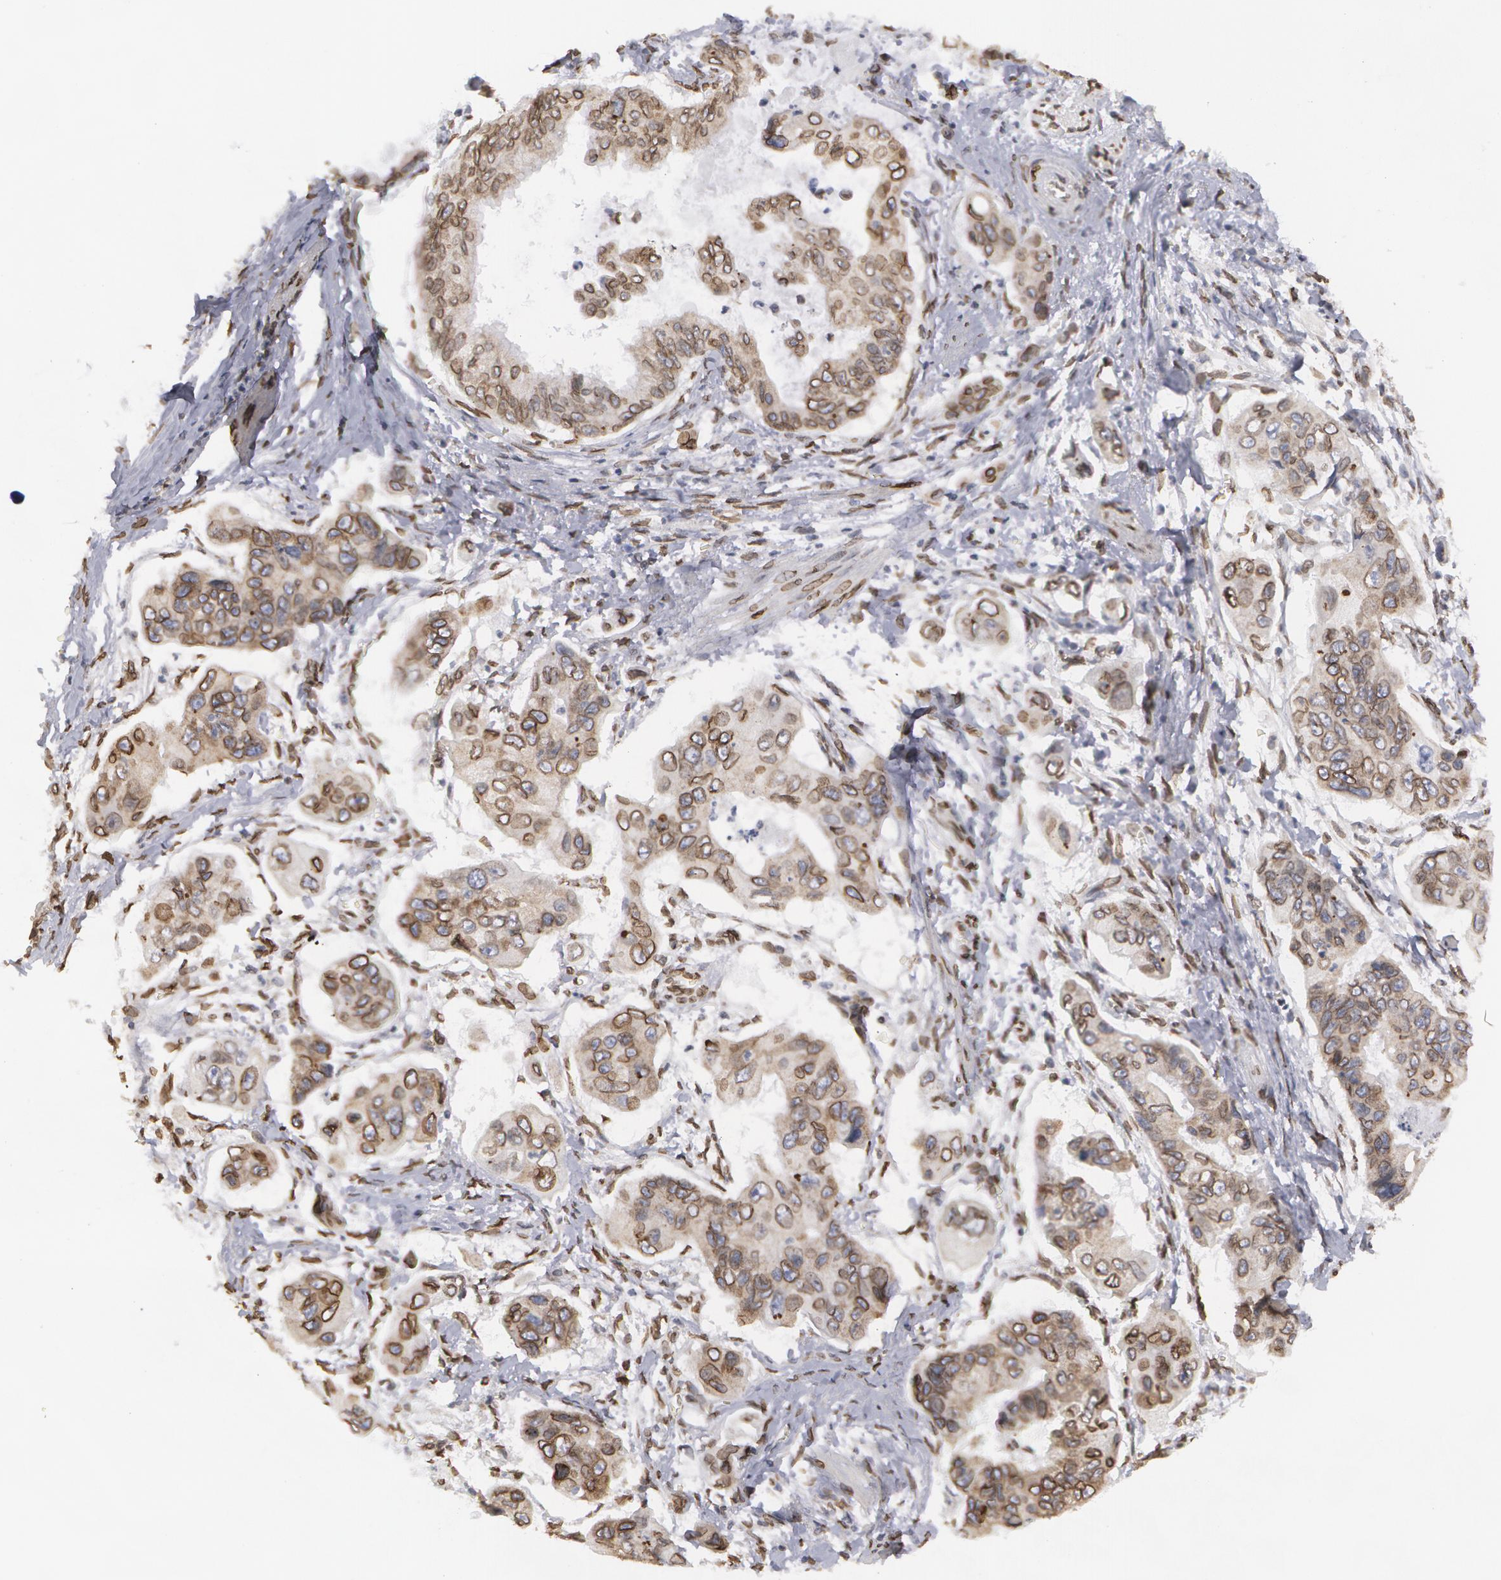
{"staining": {"intensity": "moderate", "quantity": "25%-75%", "location": "cytoplasmic/membranous,nuclear"}, "tissue": "stomach cancer", "cell_type": "Tumor cells", "image_type": "cancer", "snomed": [{"axis": "morphology", "description": "Adenocarcinoma, NOS"}, {"axis": "topography", "description": "Stomach, upper"}], "caption": "IHC histopathology image of neoplastic tissue: human stomach cancer (adenocarcinoma) stained using IHC exhibits medium levels of moderate protein expression localized specifically in the cytoplasmic/membranous and nuclear of tumor cells, appearing as a cytoplasmic/membranous and nuclear brown color.", "gene": "EMD", "patient": {"sex": "male", "age": 80}}